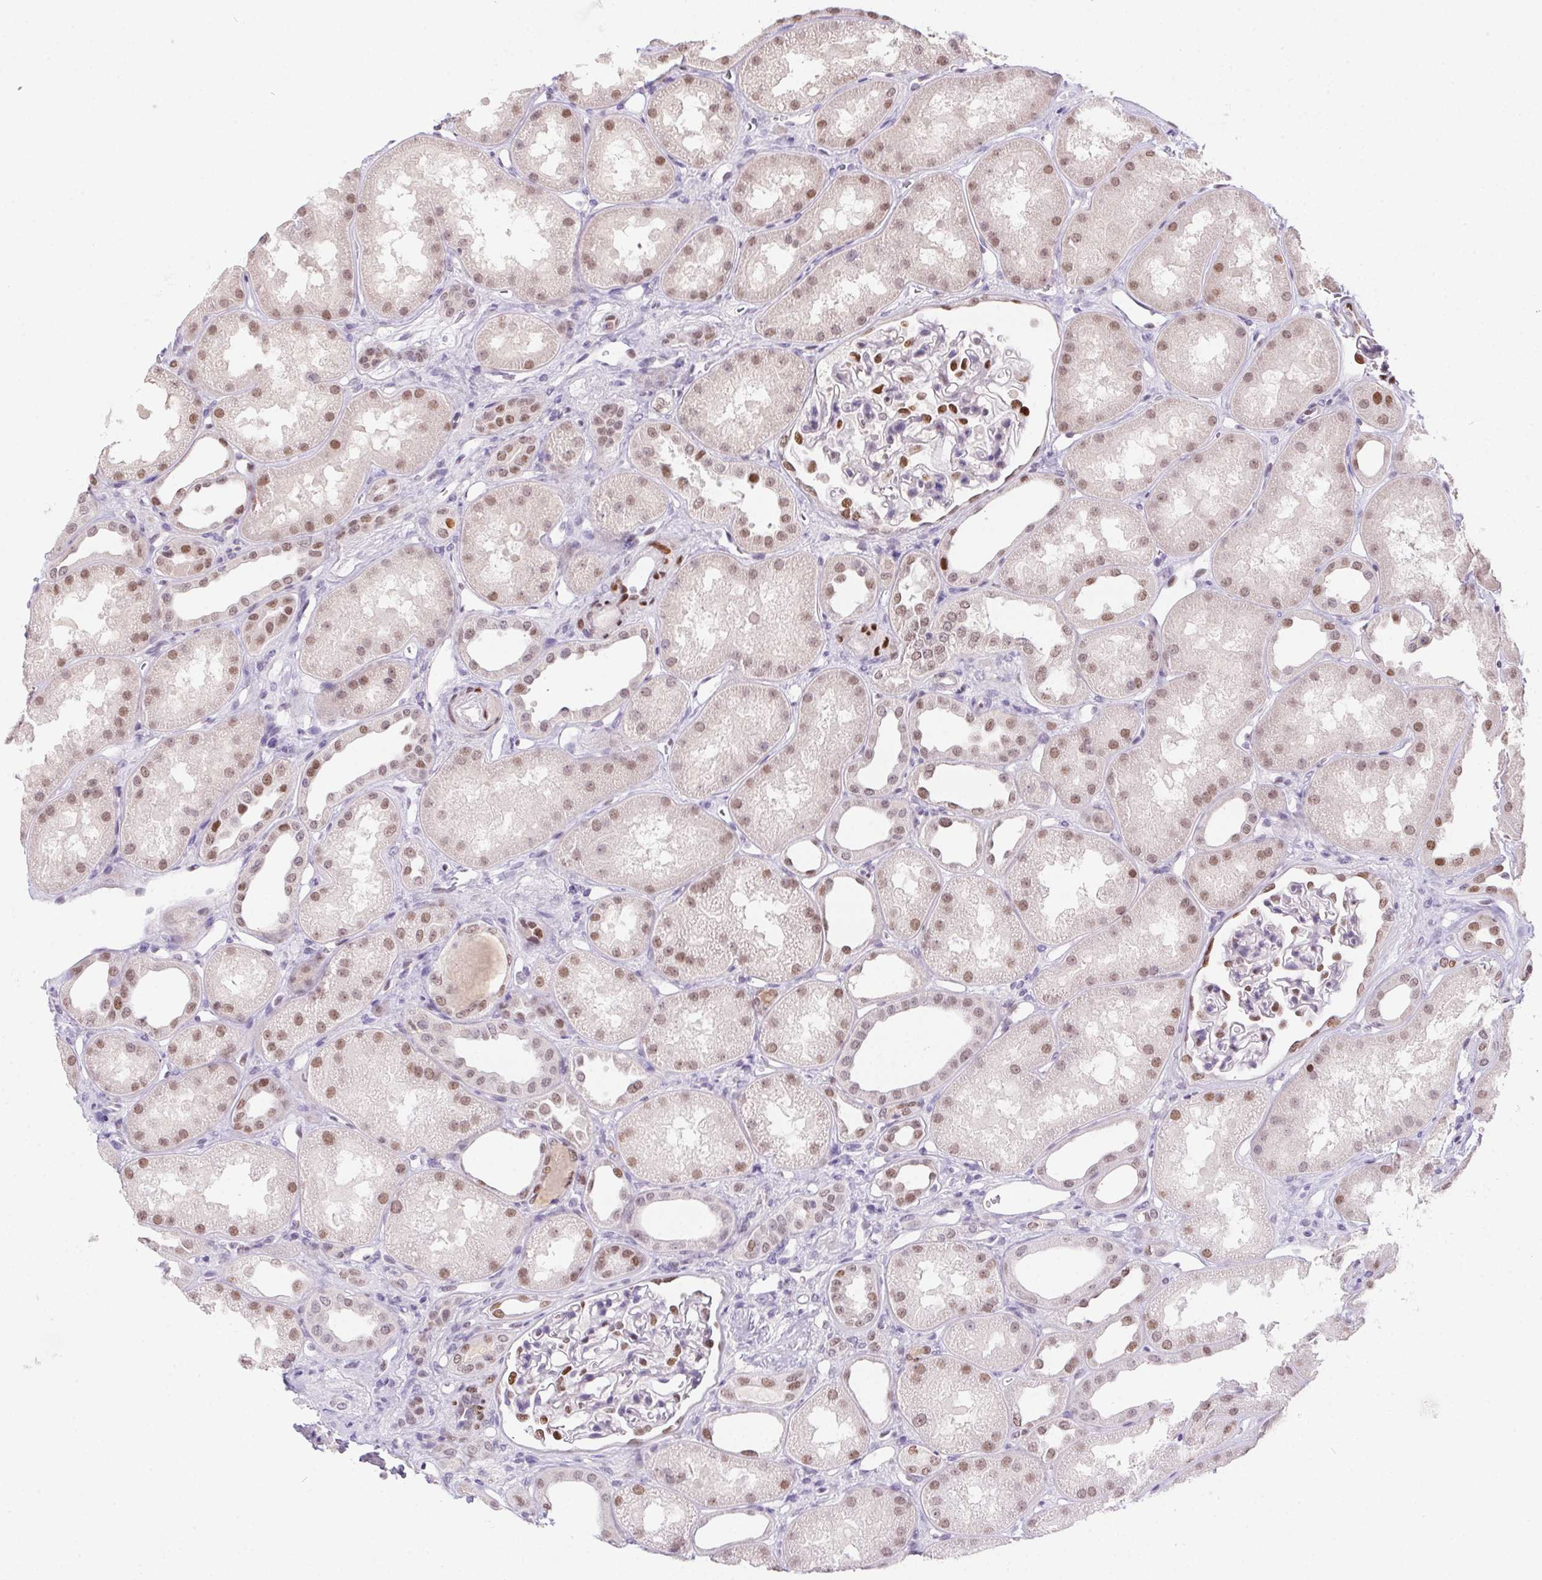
{"staining": {"intensity": "moderate", "quantity": "25%-75%", "location": "nuclear"}, "tissue": "kidney", "cell_type": "Cells in glomeruli", "image_type": "normal", "snomed": [{"axis": "morphology", "description": "Normal tissue, NOS"}, {"axis": "topography", "description": "Kidney"}], "caption": "A brown stain highlights moderate nuclear expression of a protein in cells in glomeruli of unremarkable human kidney.", "gene": "SP9", "patient": {"sex": "male", "age": 61}}